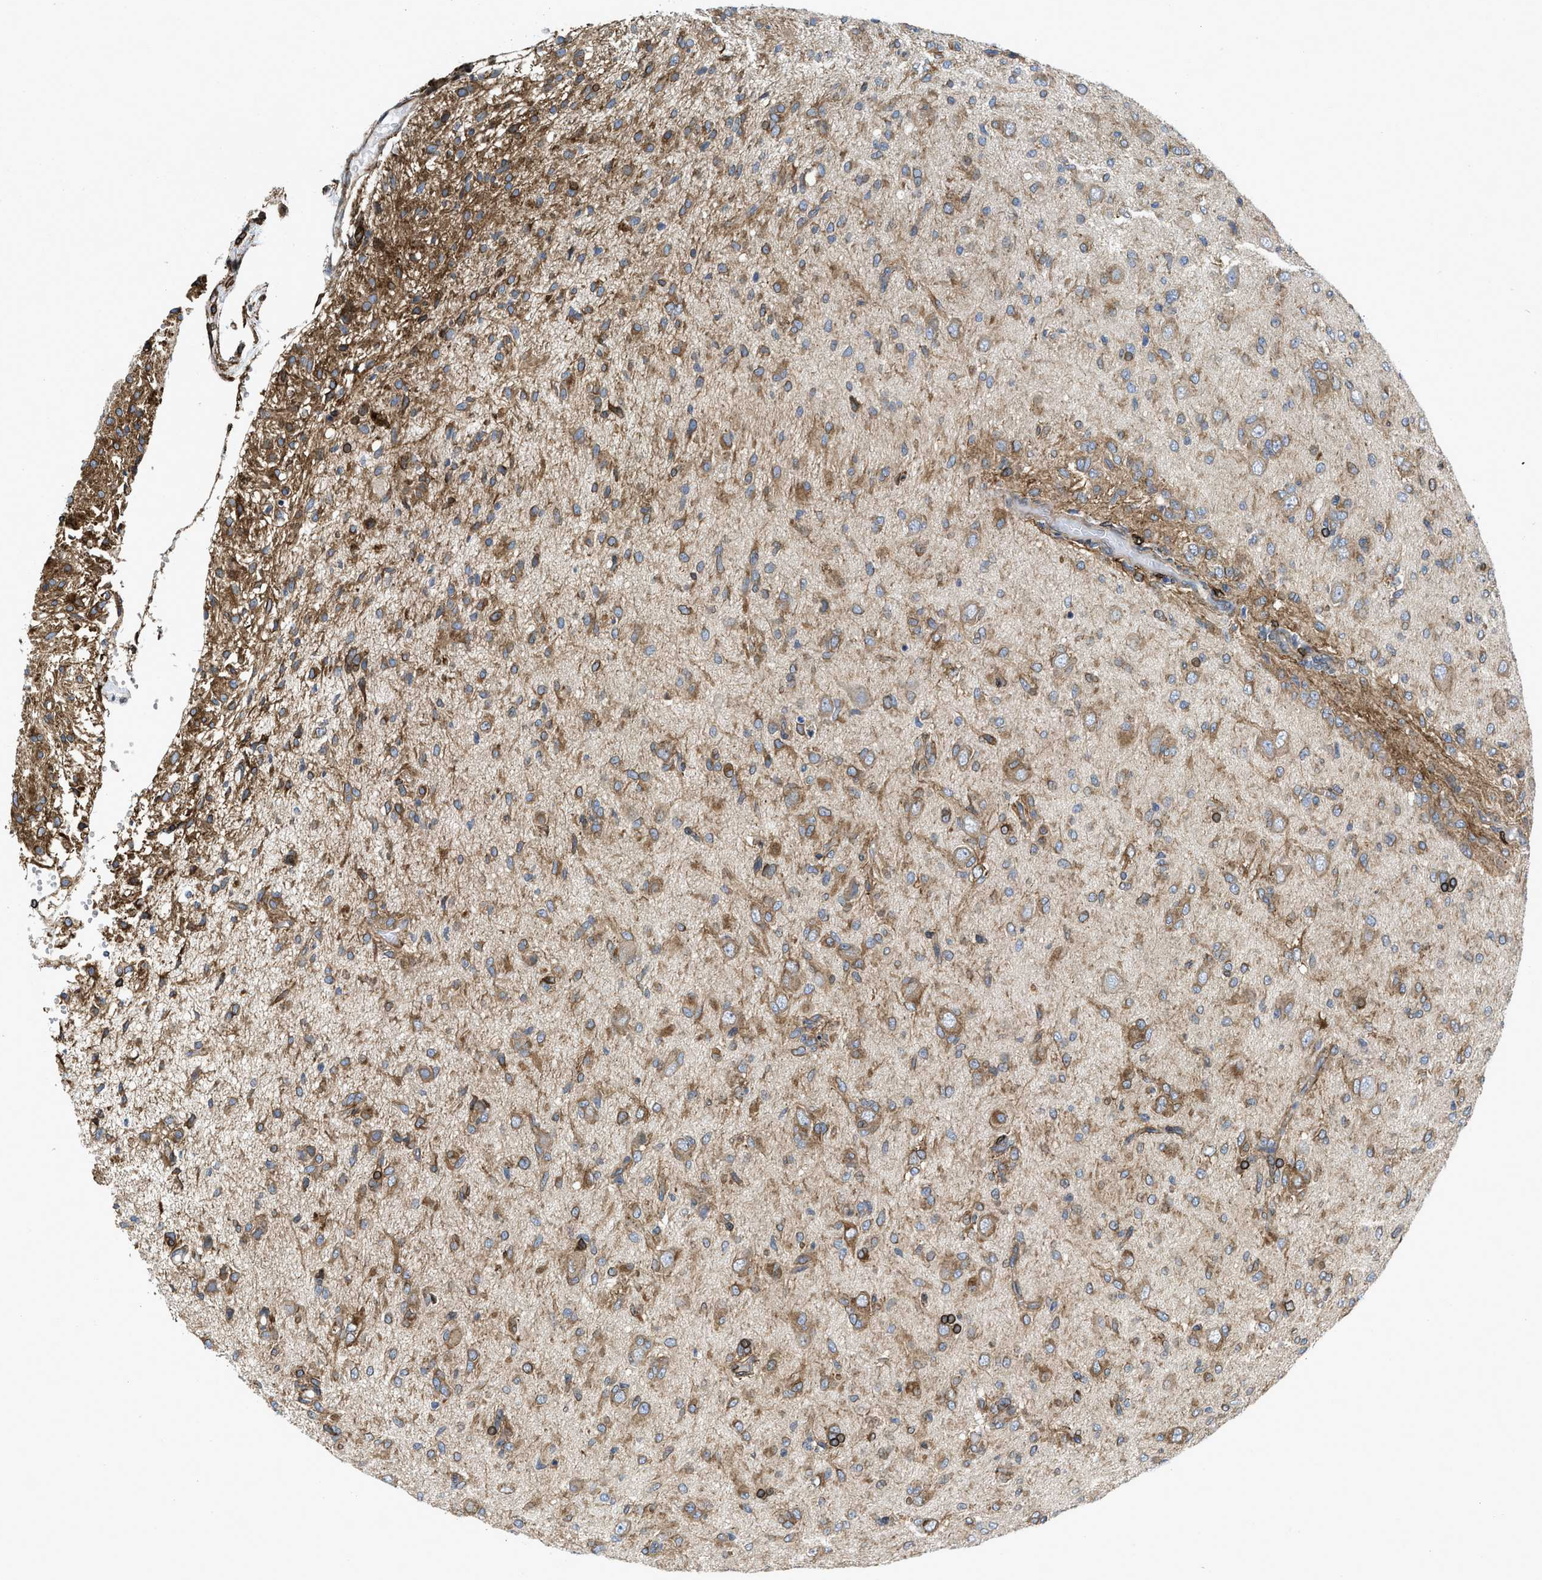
{"staining": {"intensity": "moderate", "quantity": ">75%", "location": "cytoplasmic/membranous"}, "tissue": "glioma", "cell_type": "Tumor cells", "image_type": "cancer", "snomed": [{"axis": "morphology", "description": "Glioma, malignant, High grade"}, {"axis": "topography", "description": "Brain"}], "caption": "The photomicrograph demonstrates immunohistochemical staining of malignant glioma (high-grade). There is moderate cytoplasmic/membranous expression is present in approximately >75% of tumor cells.", "gene": "ERLIN2", "patient": {"sex": "female", "age": 59}}